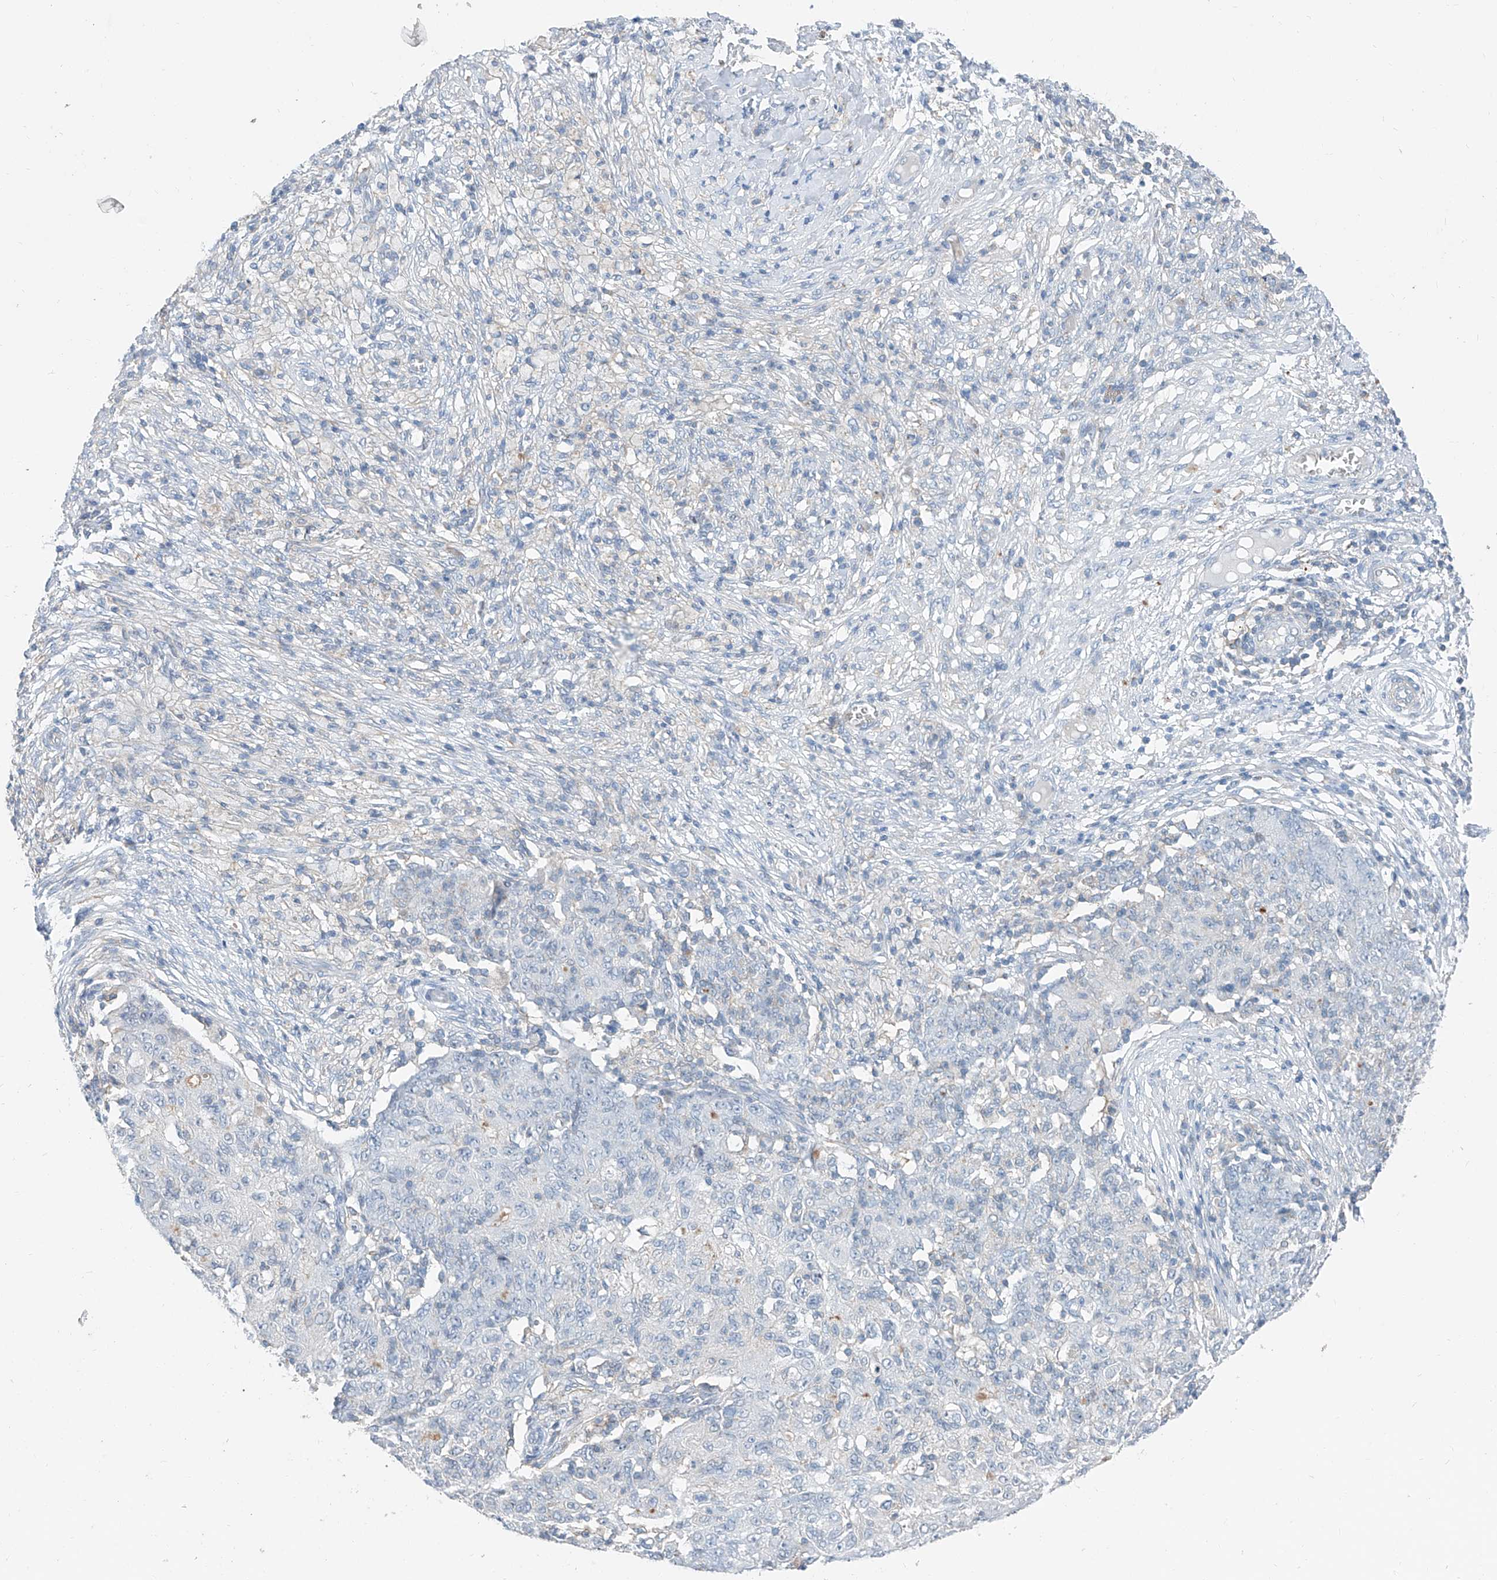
{"staining": {"intensity": "negative", "quantity": "none", "location": "none"}, "tissue": "ovarian cancer", "cell_type": "Tumor cells", "image_type": "cancer", "snomed": [{"axis": "morphology", "description": "Carcinoma, endometroid"}, {"axis": "topography", "description": "Ovary"}], "caption": "Immunohistochemistry (IHC) of ovarian cancer reveals no expression in tumor cells.", "gene": "ANKRD34A", "patient": {"sex": "female", "age": 42}}